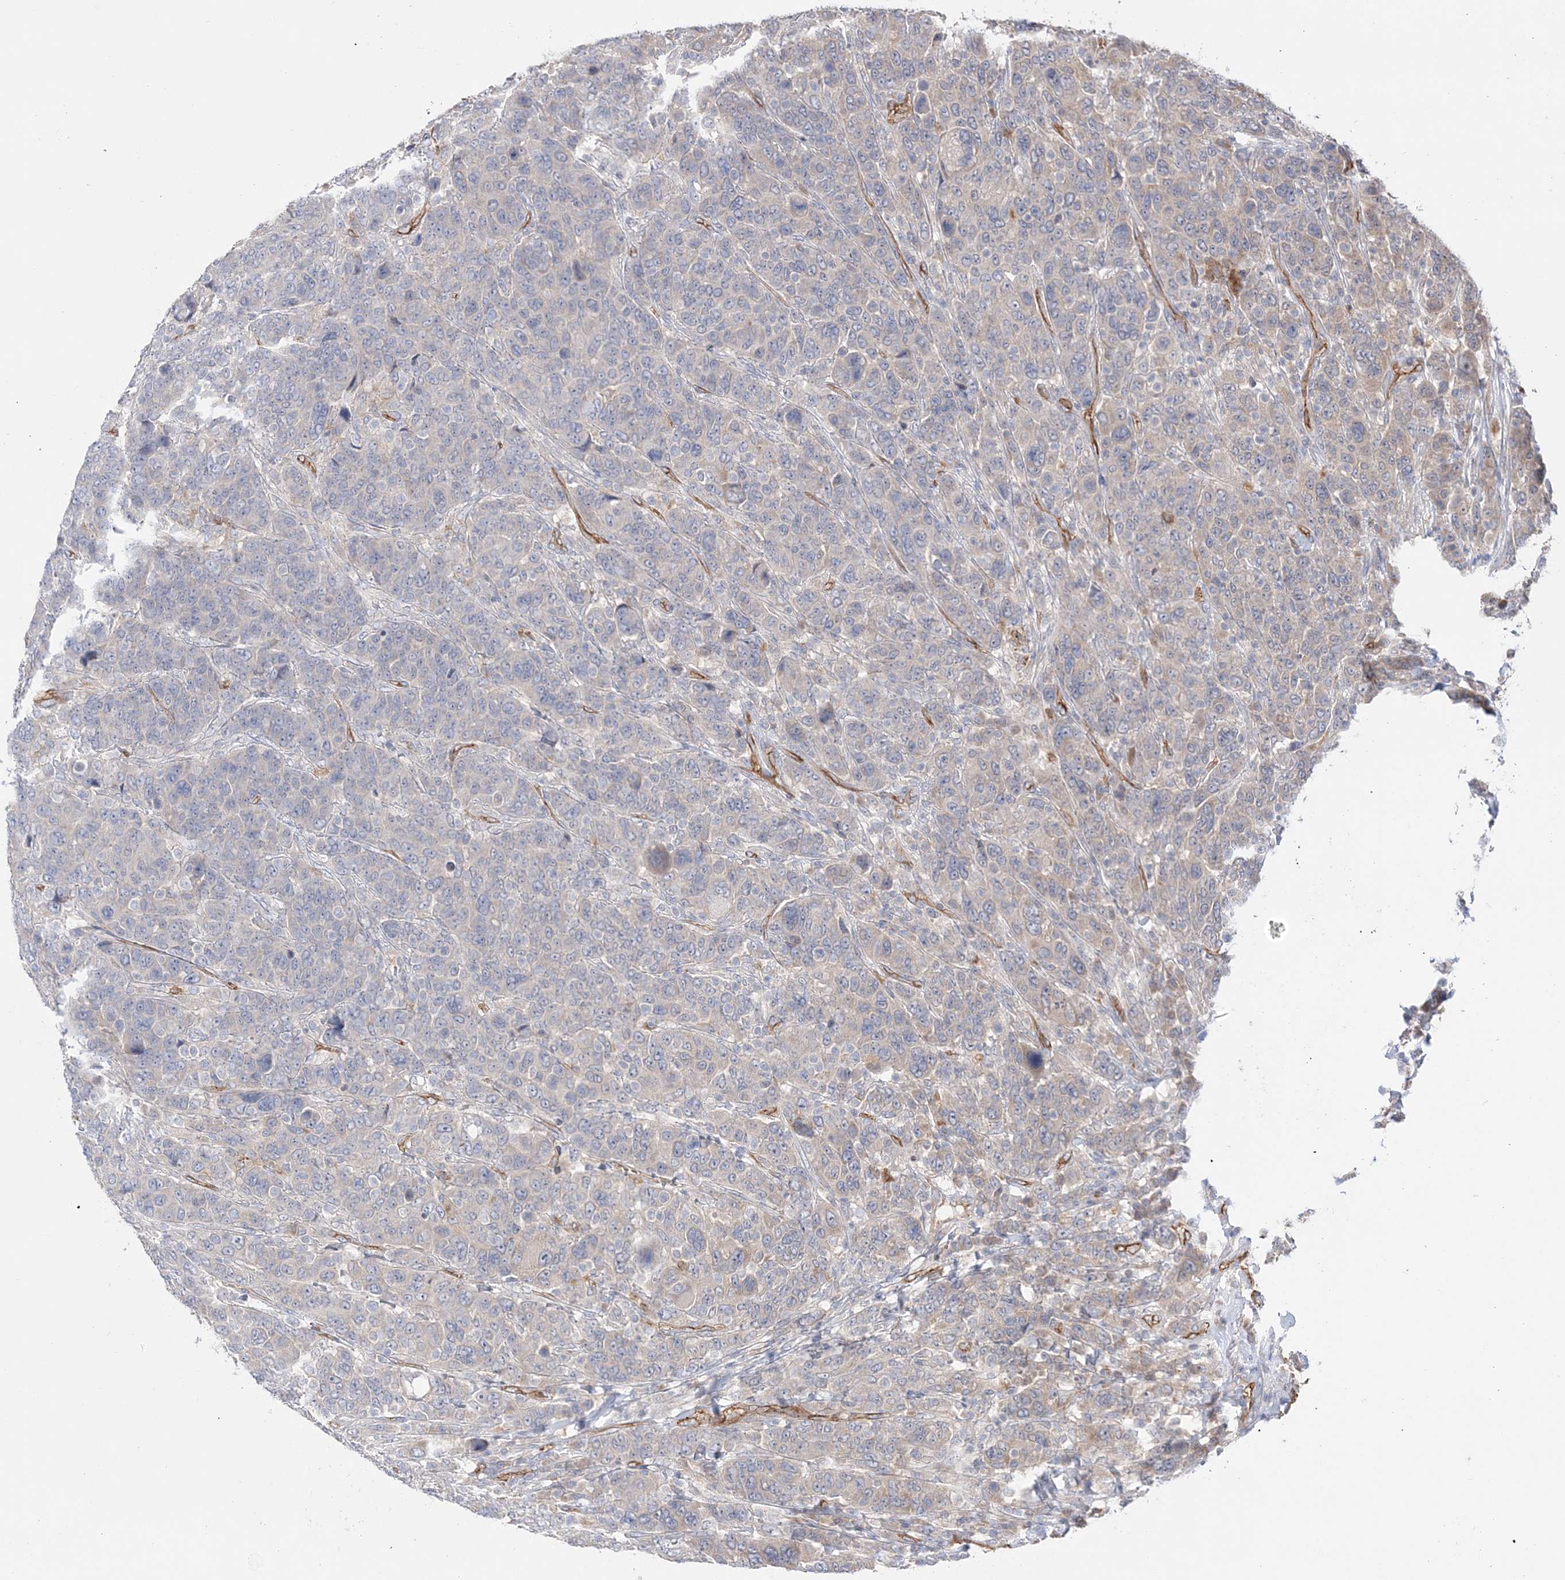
{"staining": {"intensity": "negative", "quantity": "none", "location": "none"}, "tissue": "breast cancer", "cell_type": "Tumor cells", "image_type": "cancer", "snomed": [{"axis": "morphology", "description": "Duct carcinoma"}, {"axis": "topography", "description": "Breast"}], "caption": "A micrograph of breast cancer (infiltrating ductal carcinoma) stained for a protein displays no brown staining in tumor cells.", "gene": "FARSB", "patient": {"sex": "female", "age": 37}}